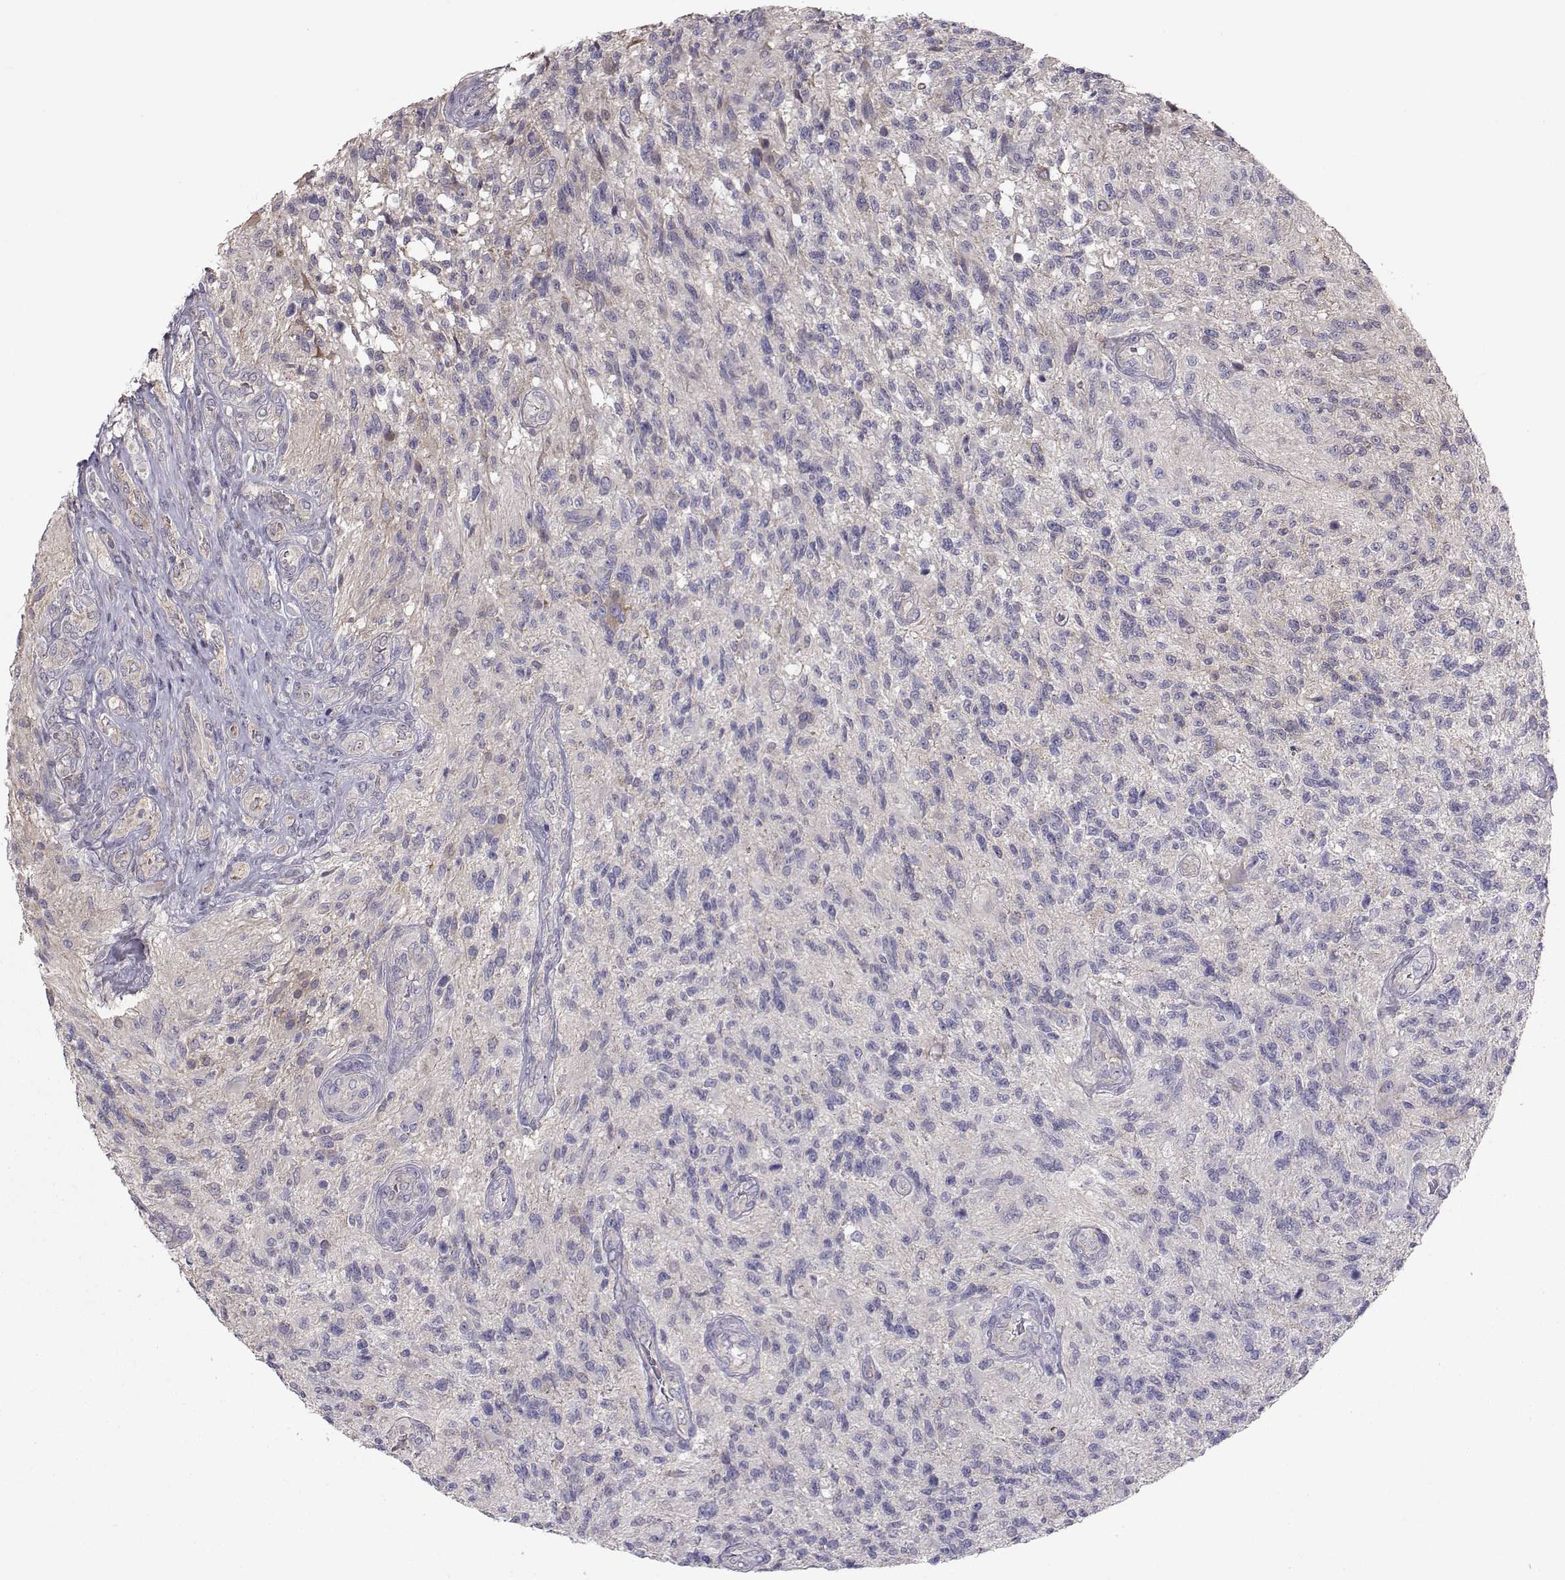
{"staining": {"intensity": "negative", "quantity": "none", "location": "none"}, "tissue": "glioma", "cell_type": "Tumor cells", "image_type": "cancer", "snomed": [{"axis": "morphology", "description": "Glioma, malignant, High grade"}, {"axis": "topography", "description": "Brain"}], "caption": "Immunohistochemical staining of malignant glioma (high-grade) exhibits no significant positivity in tumor cells.", "gene": "NCAM2", "patient": {"sex": "male", "age": 56}}